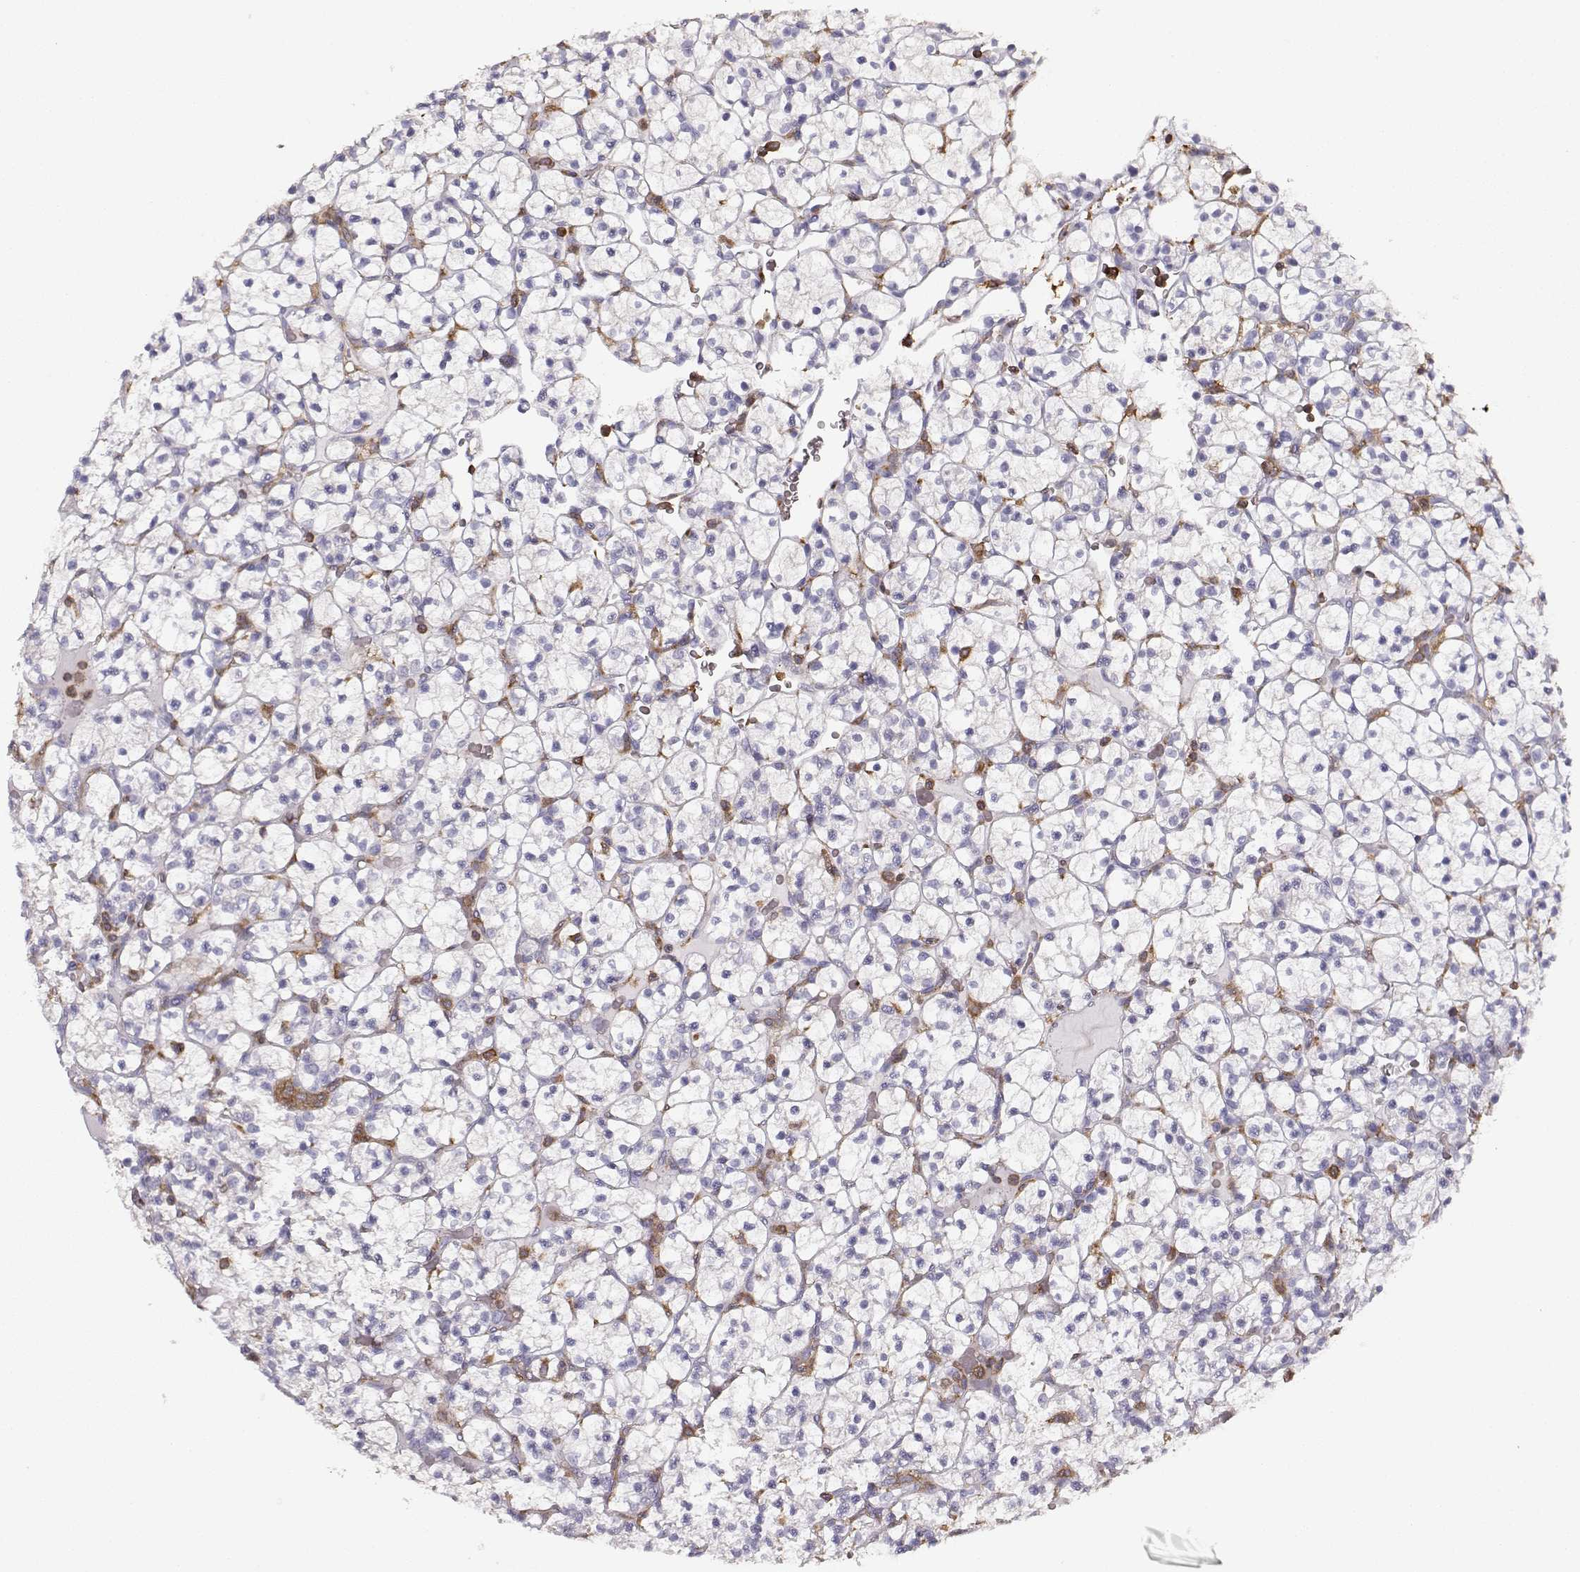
{"staining": {"intensity": "negative", "quantity": "none", "location": "none"}, "tissue": "renal cancer", "cell_type": "Tumor cells", "image_type": "cancer", "snomed": [{"axis": "morphology", "description": "Adenocarcinoma, NOS"}, {"axis": "topography", "description": "Kidney"}], "caption": "Tumor cells show no significant protein expression in renal adenocarcinoma.", "gene": "VAV1", "patient": {"sex": "female", "age": 89}}